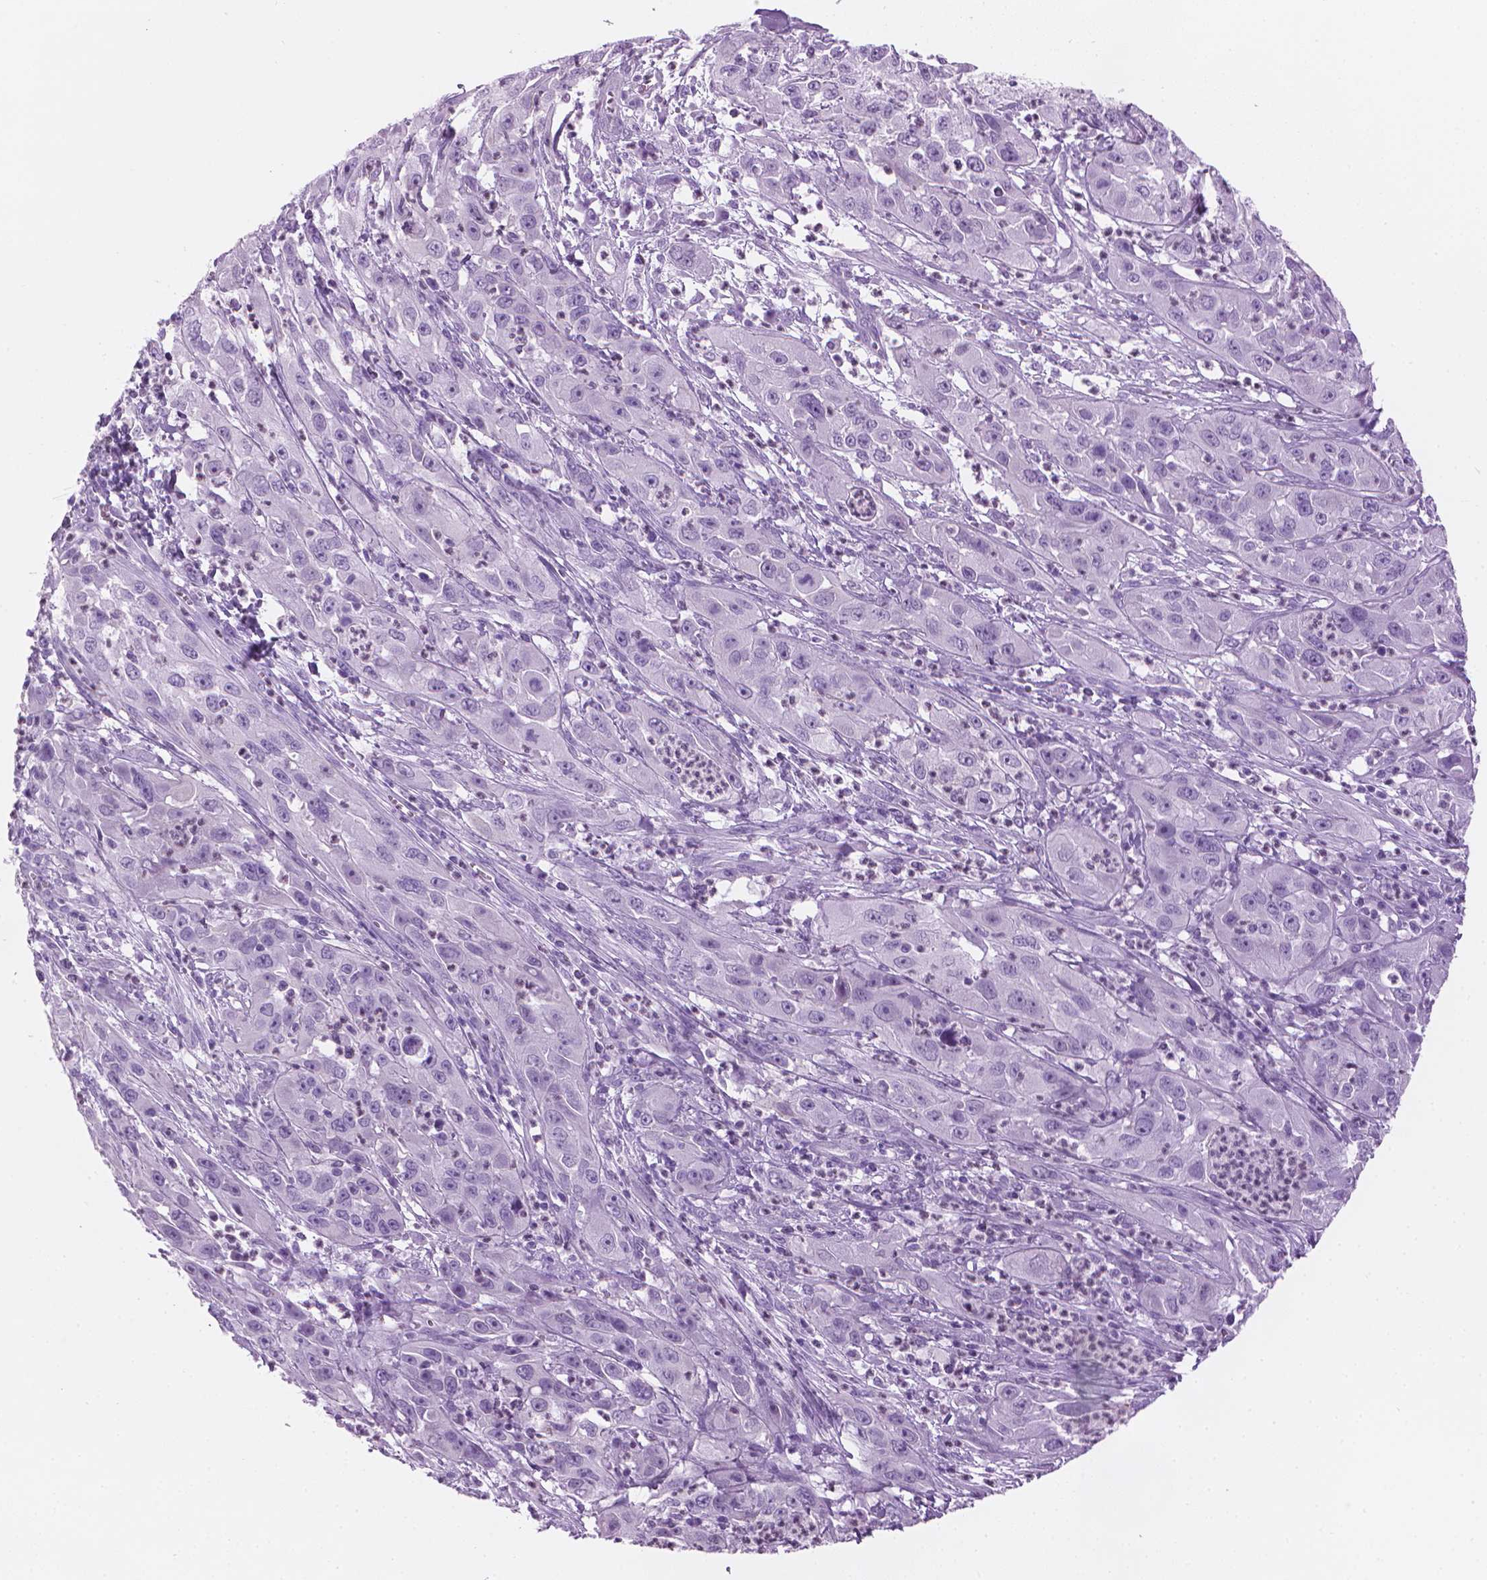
{"staining": {"intensity": "negative", "quantity": "none", "location": "none"}, "tissue": "cervical cancer", "cell_type": "Tumor cells", "image_type": "cancer", "snomed": [{"axis": "morphology", "description": "Squamous cell carcinoma, NOS"}, {"axis": "topography", "description": "Cervix"}], "caption": "Micrograph shows no protein staining in tumor cells of squamous cell carcinoma (cervical) tissue. The staining is performed using DAB brown chromogen with nuclei counter-stained in using hematoxylin.", "gene": "TTC29", "patient": {"sex": "female", "age": 32}}